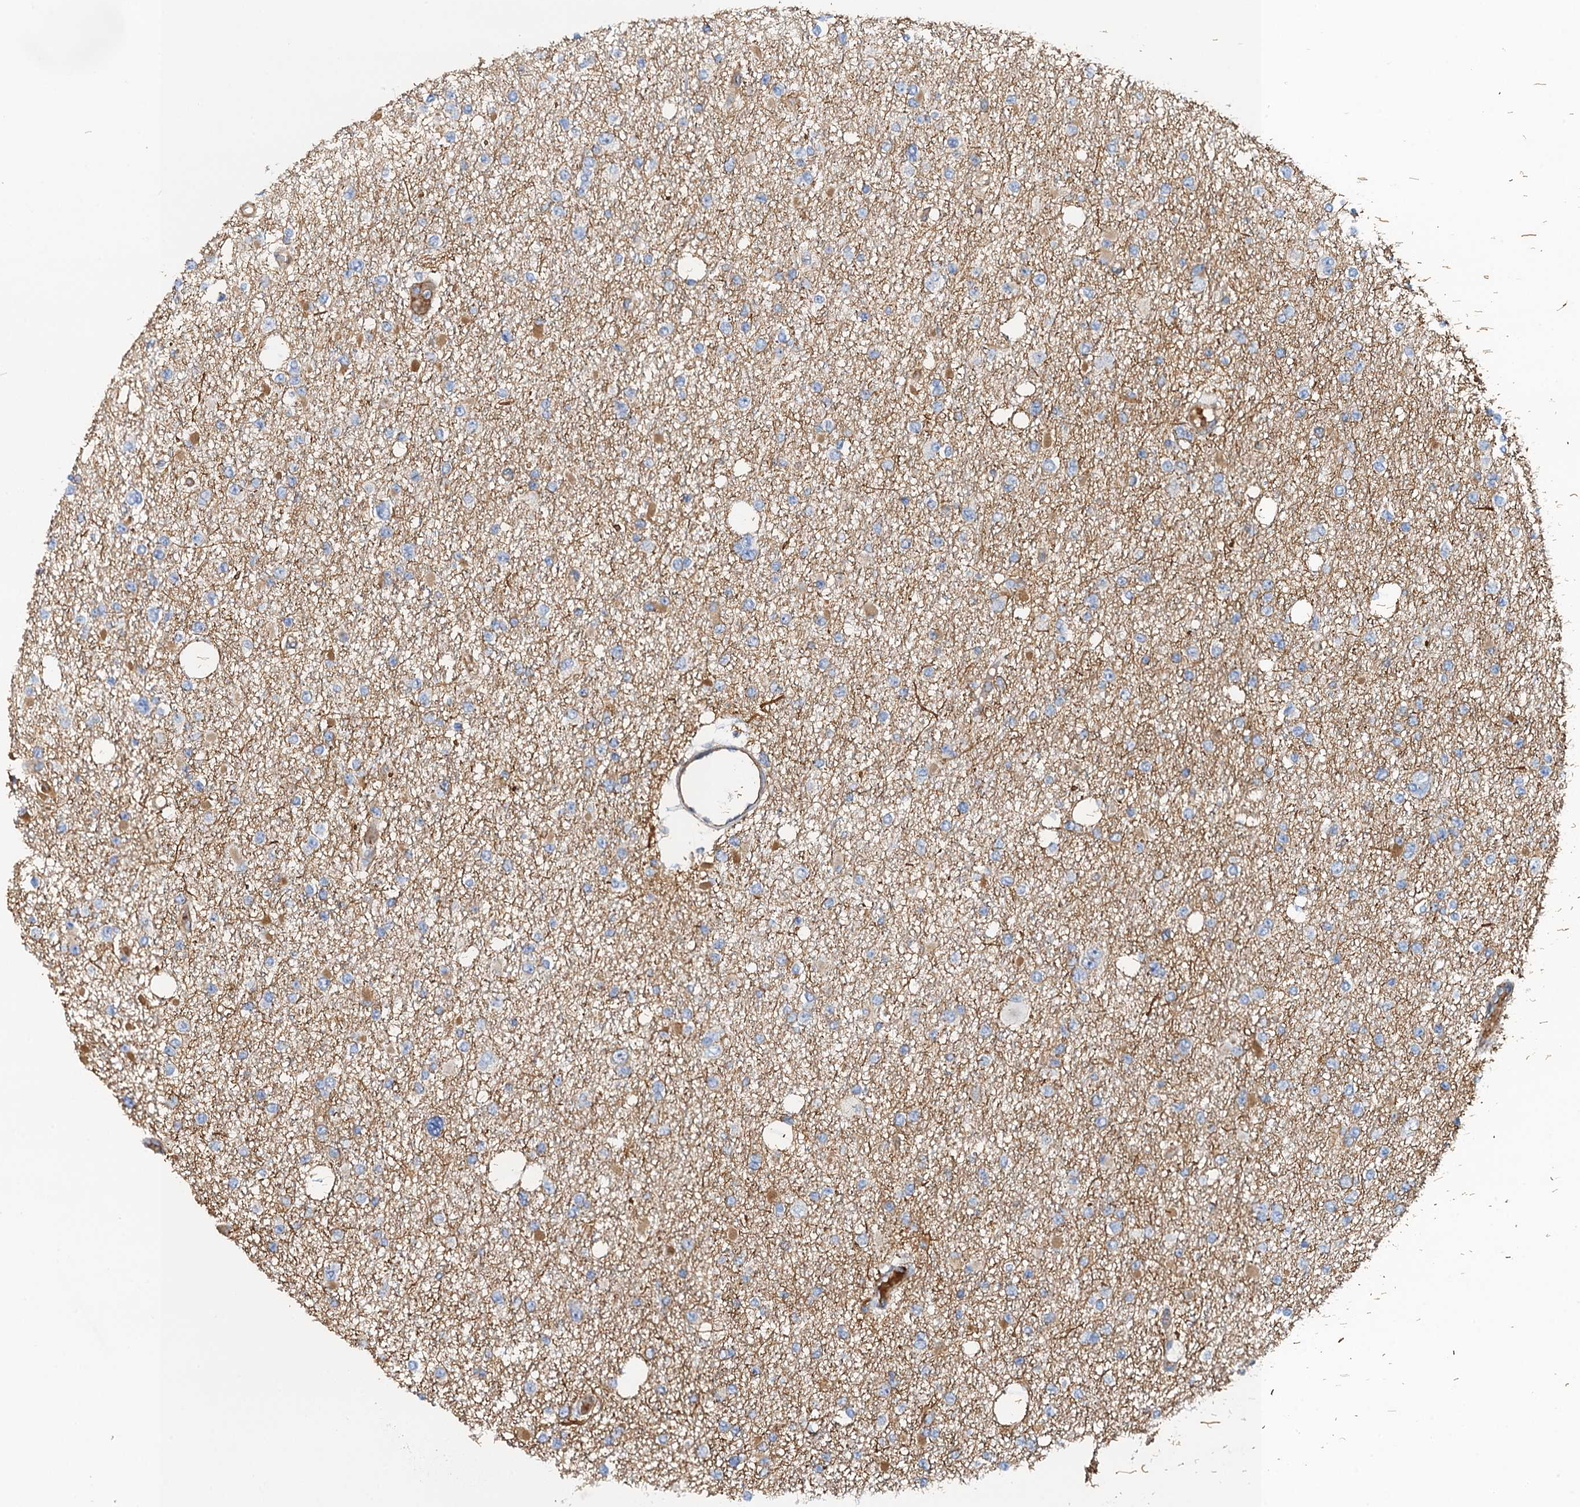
{"staining": {"intensity": "negative", "quantity": "none", "location": "none"}, "tissue": "glioma", "cell_type": "Tumor cells", "image_type": "cancer", "snomed": [{"axis": "morphology", "description": "Glioma, malignant, Low grade"}, {"axis": "topography", "description": "Brain"}], "caption": "High power microscopy image of an immunohistochemistry image of glioma, revealing no significant staining in tumor cells. (DAB IHC with hematoxylin counter stain).", "gene": "ROGDI", "patient": {"sex": "female", "age": 22}}